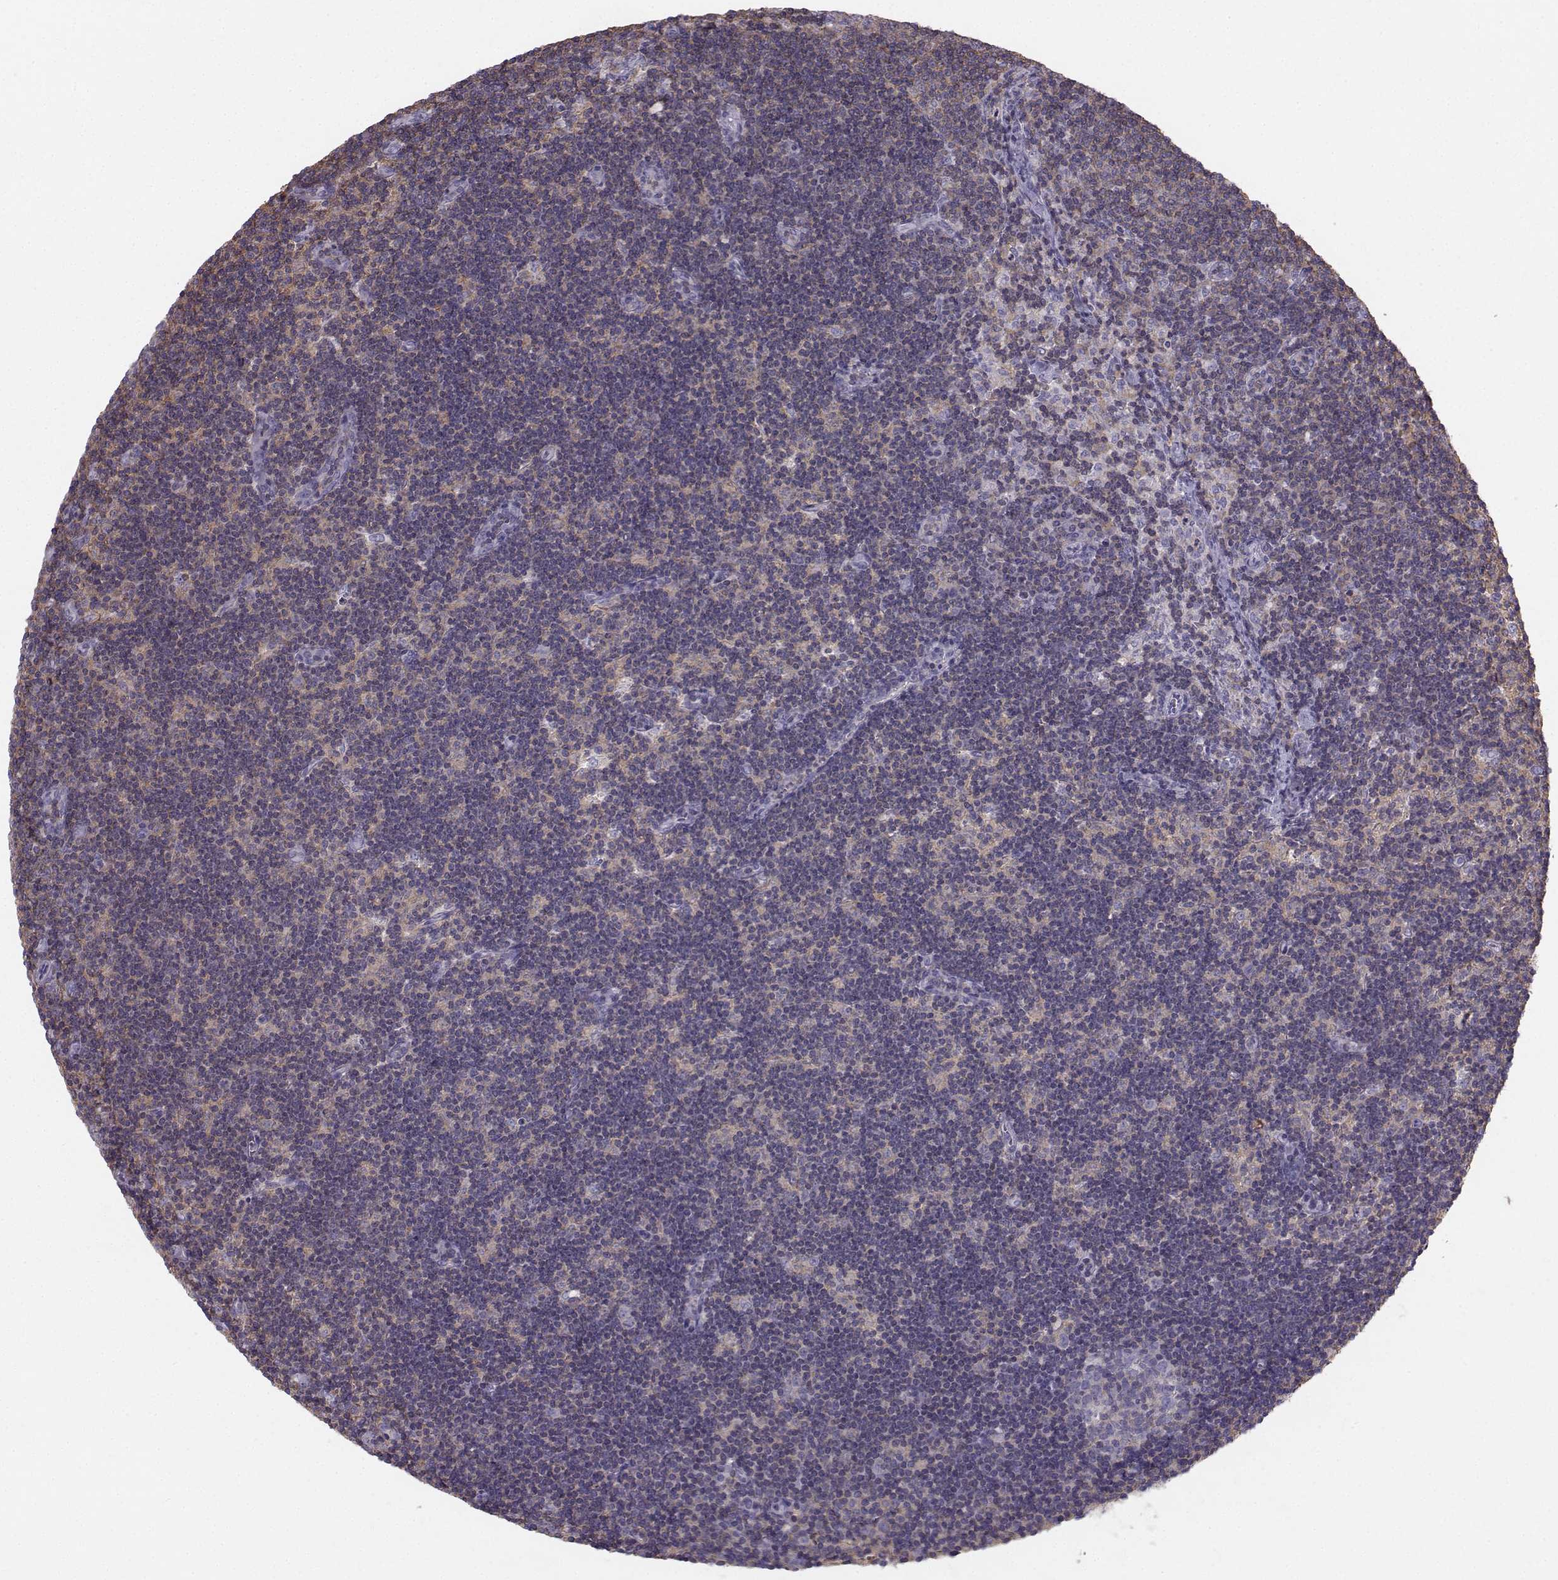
{"staining": {"intensity": "negative", "quantity": "none", "location": "none"}, "tissue": "lymph node", "cell_type": "Germinal center cells", "image_type": "normal", "snomed": [{"axis": "morphology", "description": "Normal tissue, NOS"}, {"axis": "topography", "description": "Lymph node"}], "caption": "The micrograph shows no staining of germinal center cells in normal lymph node. (DAB (3,3'-diaminobenzidine) IHC visualized using brightfield microscopy, high magnification).", "gene": "ZBTB32", "patient": {"sex": "female", "age": 34}}